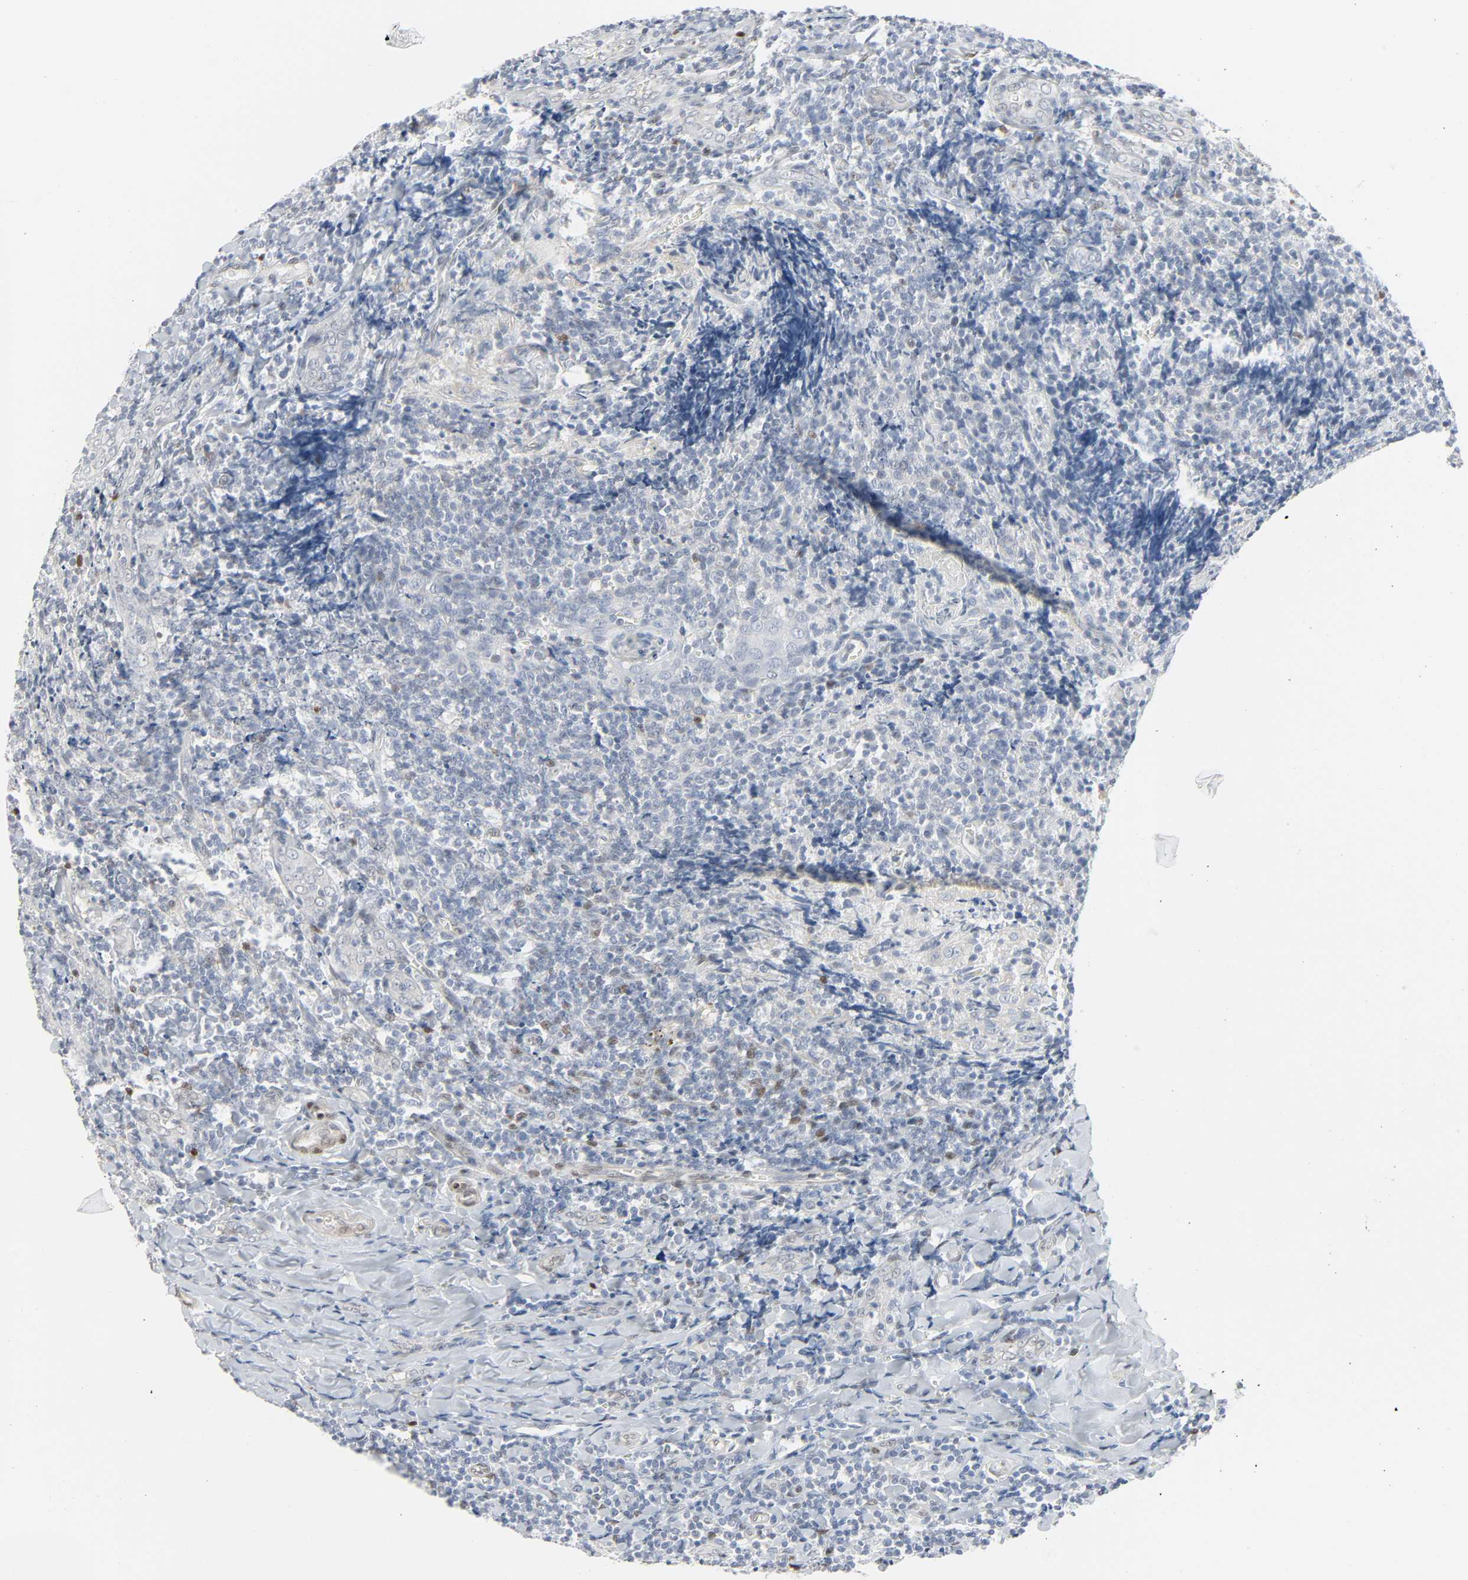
{"staining": {"intensity": "negative", "quantity": "none", "location": "none"}, "tissue": "tonsil", "cell_type": "Germinal center cells", "image_type": "normal", "snomed": [{"axis": "morphology", "description": "Normal tissue, NOS"}, {"axis": "topography", "description": "Tonsil"}], "caption": "A high-resolution photomicrograph shows immunohistochemistry staining of unremarkable tonsil, which shows no significant expression in germinal center cells.", "gene": "ZBTB16", "patient": {"sex": "male", "age": 20}}